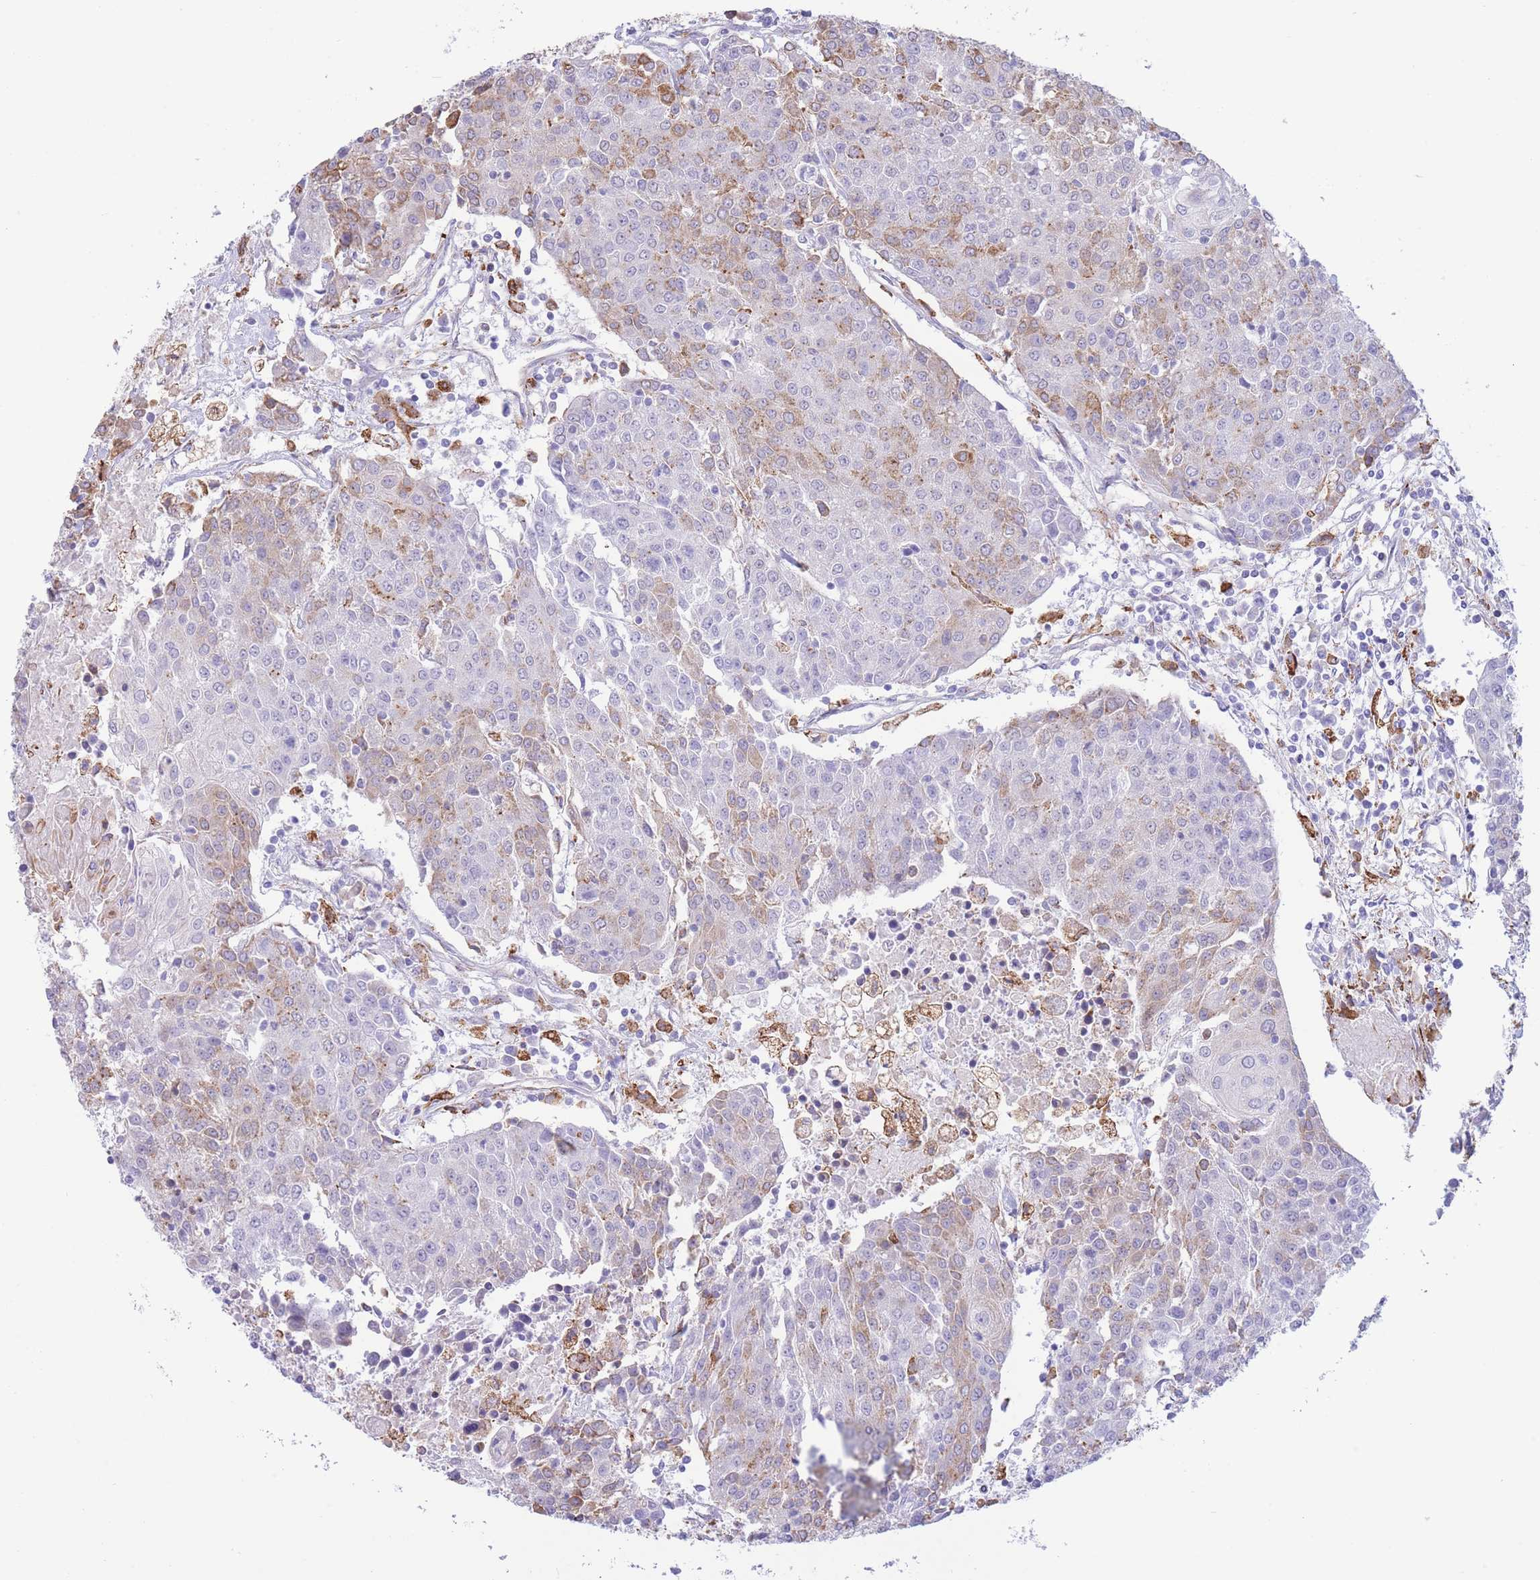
{"staining": {"intensity": "moderate", "quantity": "<25%", "location": "cytoplasmic/membranous"}, "tissue": "urothelial cancer", "cell_type": "Tumor cells", "image_type": "cancer", "snomed": [{"axis": "morphology", "description": "Urothelial carcinoma, High grade"}, {"axis": "topography", "description": "Urinary bladder"}], "caption": "Urothelial cancer stained for a protein (brown) exhibits moderate cytoplasmic/membranous positive positivity in approximately <25% of tumor cells.", "gene": "MYDGF", "patient": {"sex": "female", "age": 85}}